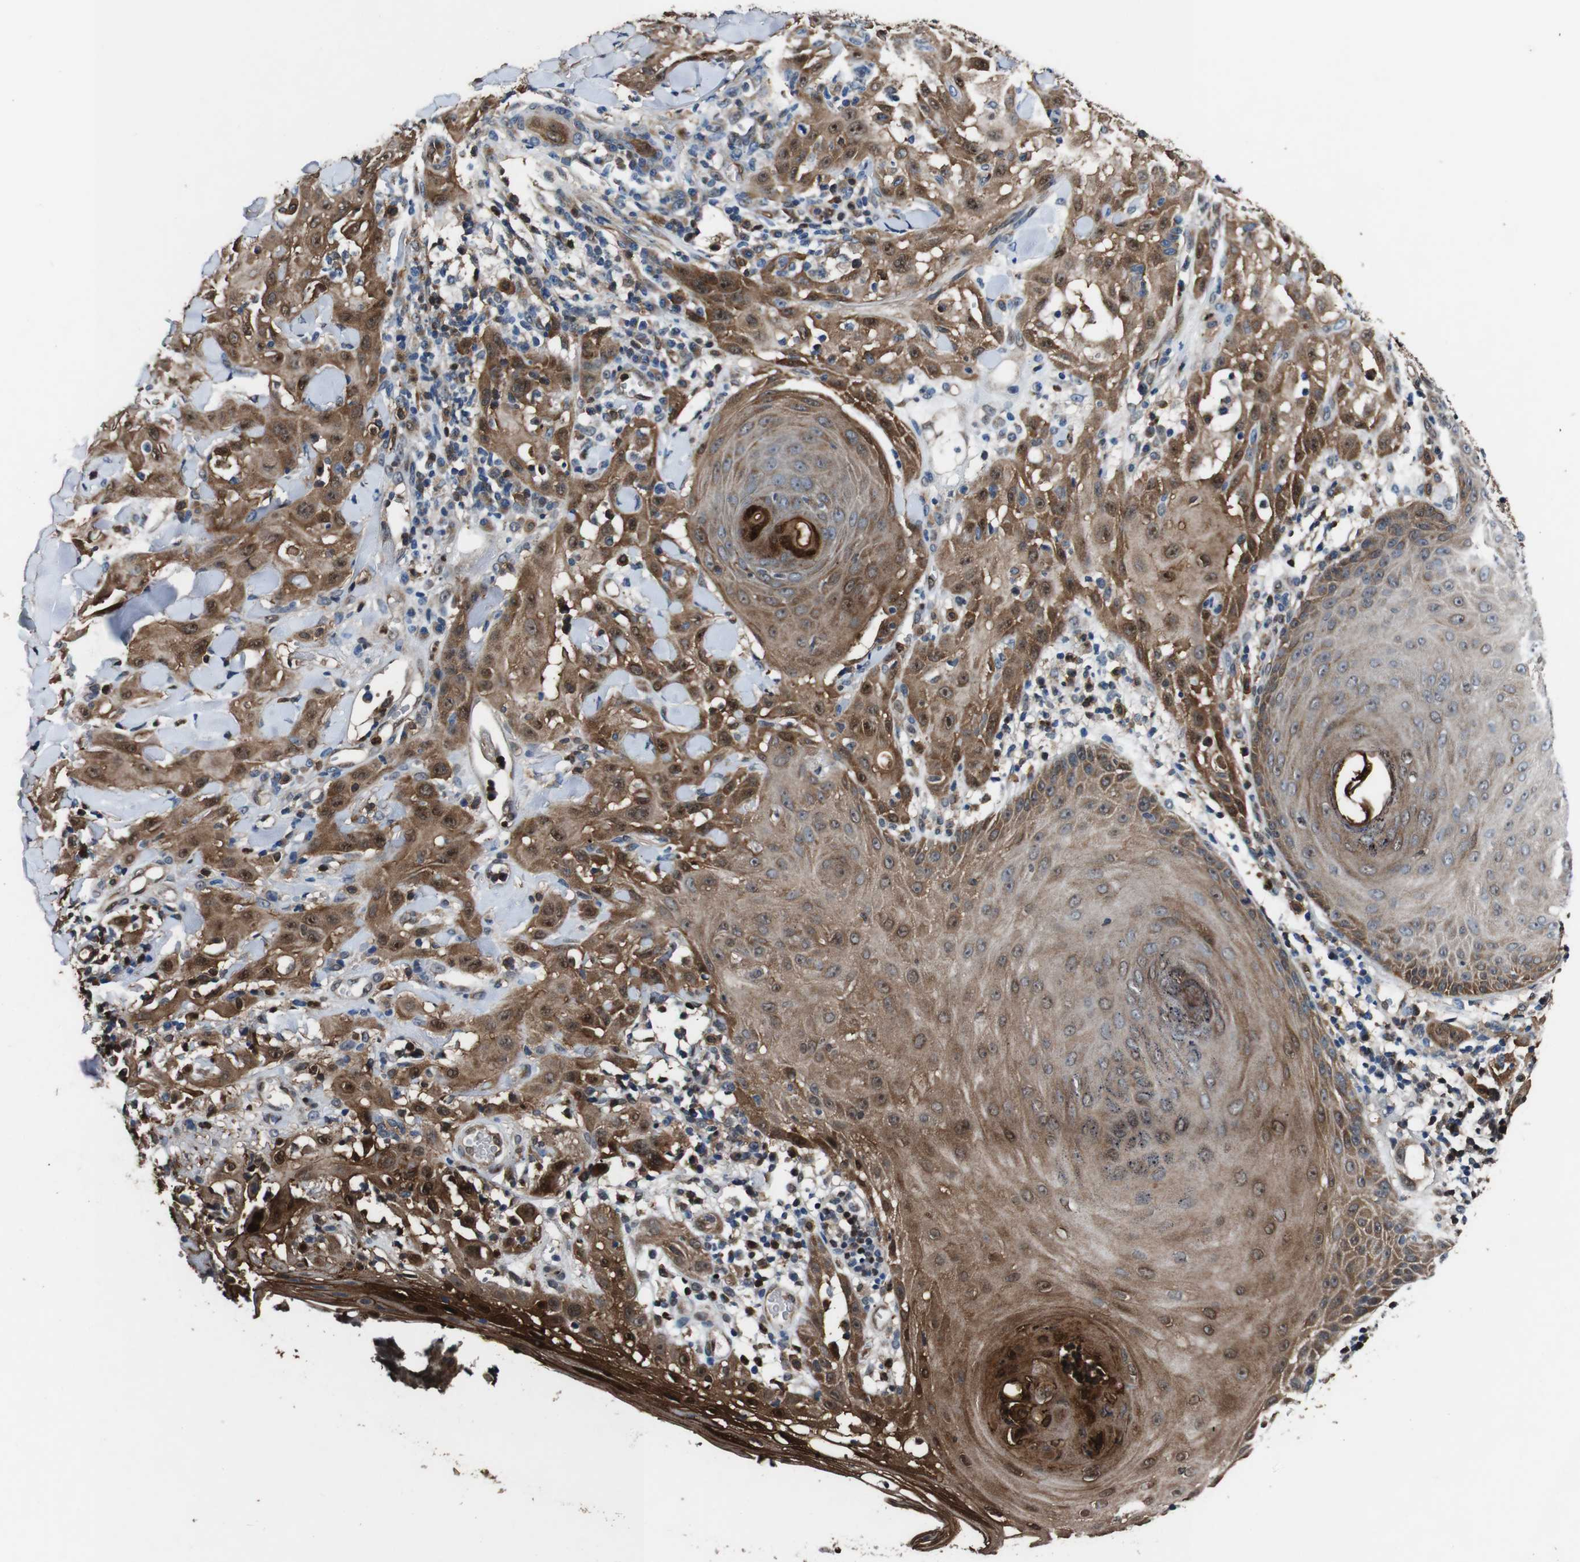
{"staining": {"intensity": "moderate", "quantity": ">75%", "location": "cytoplasmic/membranous,nuclear"}, "tissue": "skin cancer", "cell_type": "Tumor cells", "image_type": "cancer", "snomed": [{"axis": "morphology", "description": "Squamous cell carcinoma, NOS"}, {"axis": "topography", "description": "Skin"}], "caption": "High-power microscopy captured an immunohistochemistry image of skin cancer, revealing moderate cytoplasmic/membranous and nuclear expression in about >75% of tumor cells.", "gene": "ANXA1", "patient": {"sex": "male", "age": 24}}